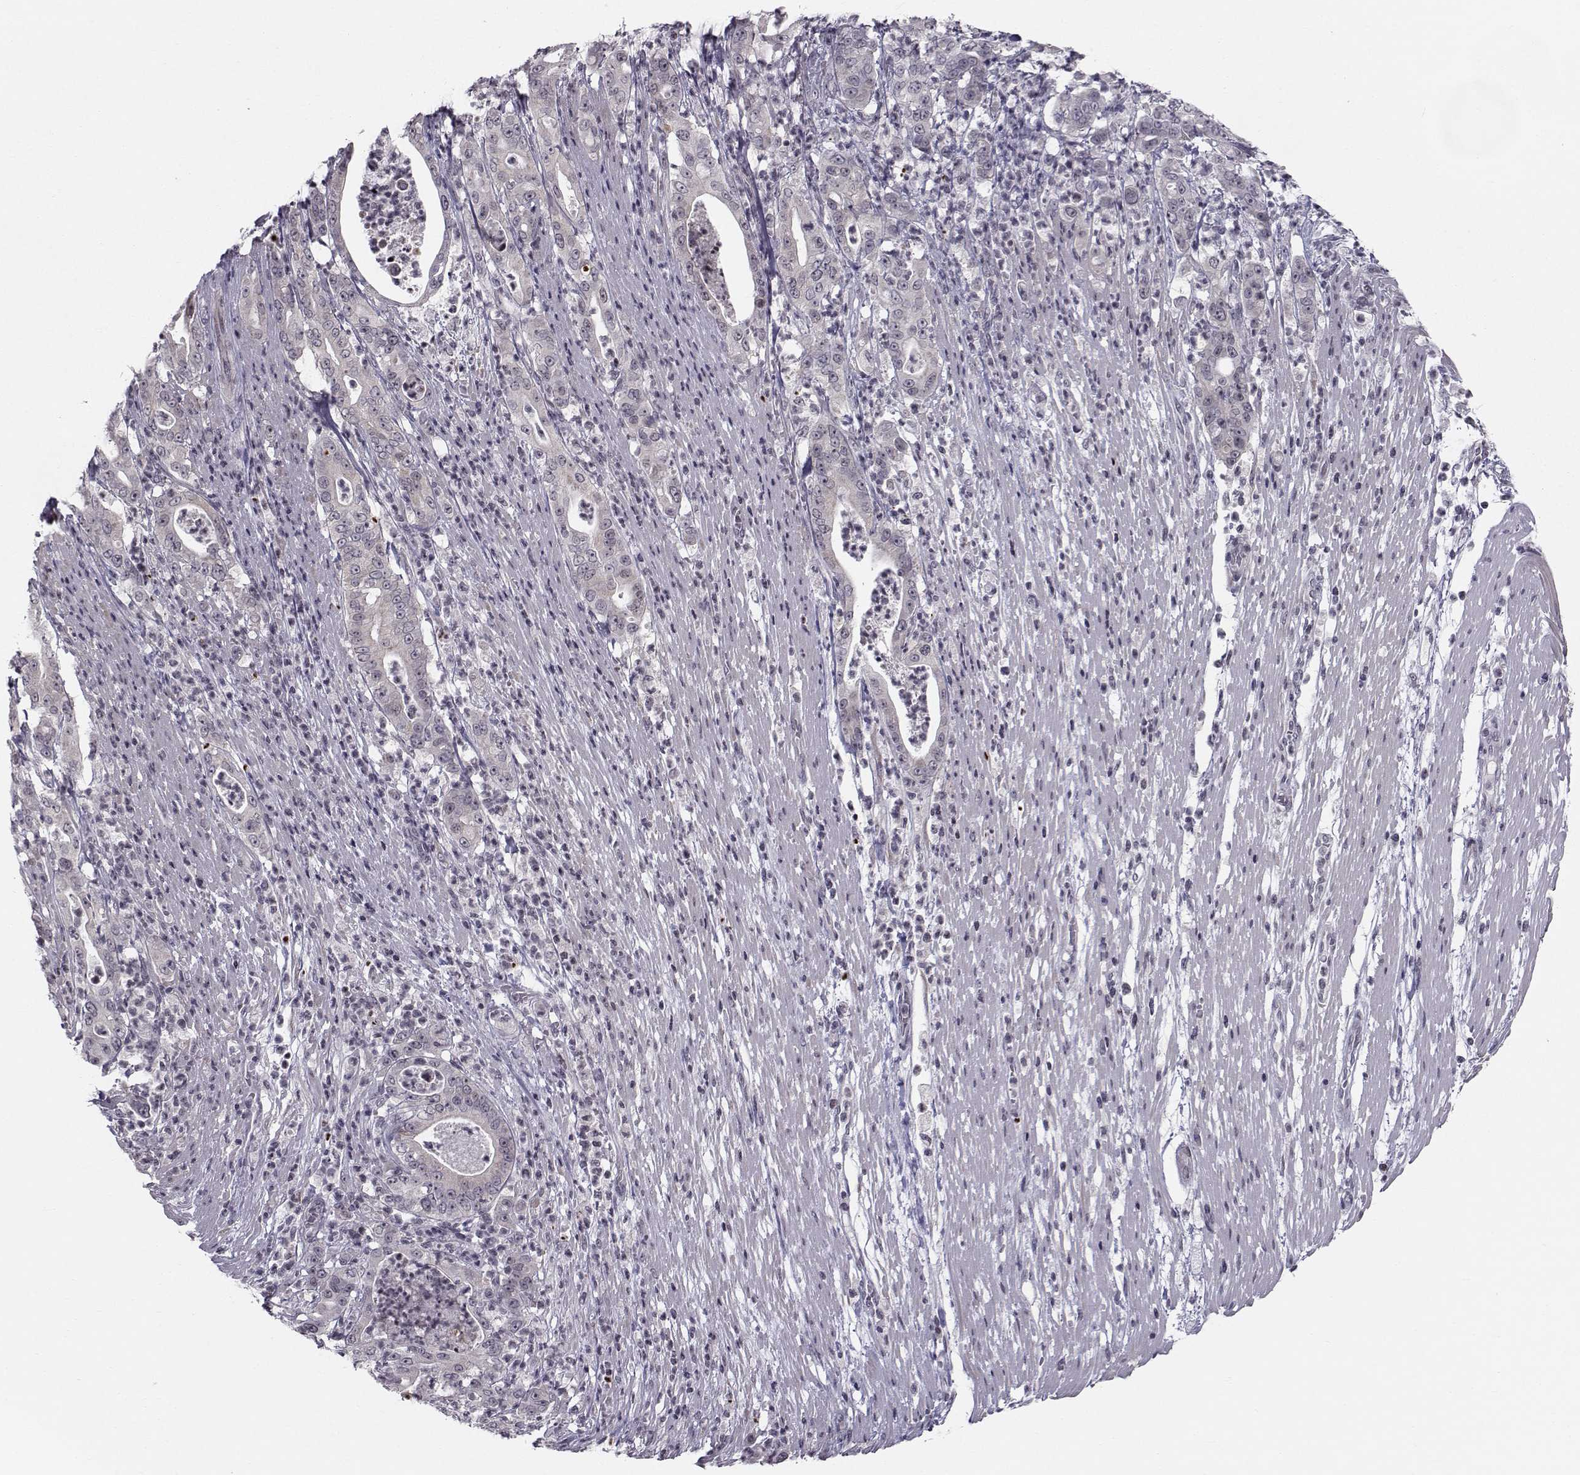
{"staining": {"intensity": "weak", "quantity": "<25%", "location": "cytoplasmic/membranous"}, "tissue": "pancreatic cancer", "cell_type": "Tumor cells", "image_type": "cancer", "snomed": [{"axis": "morphology", "description": "Adenocarcinoma, NOS"}, {"axis": "topography", "description": "Pancreas"}], "caption": "Pancreatic cancer (adenocarcinoma) stained for a protein using immunohistochemistry displays no staining tumor cells.", "gene": "MARCHF4", "patient": {"sex": "male", "age": 71}}